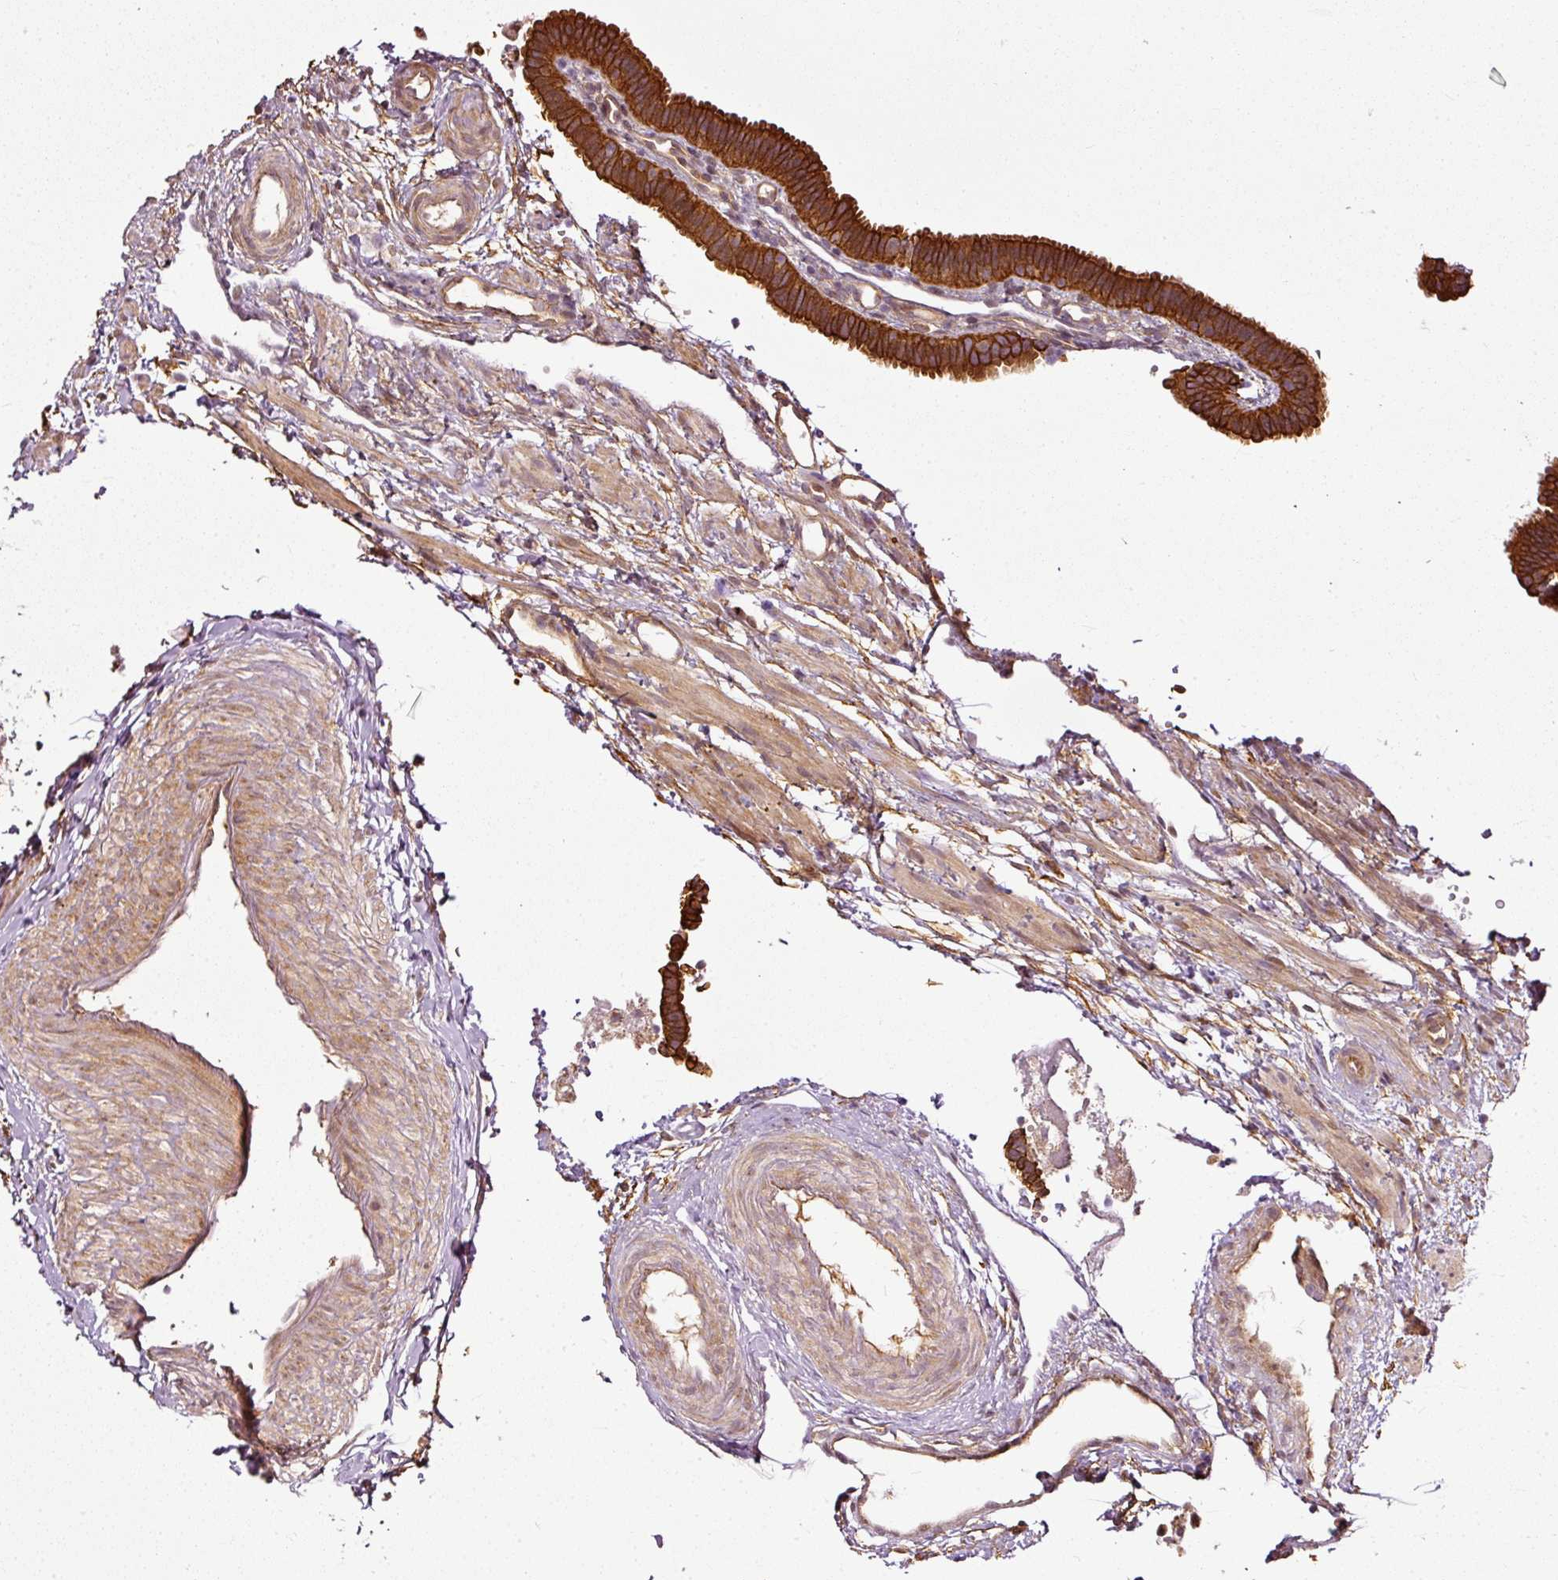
{"staining": {"intensity": "strong", "quantity": ">75%", "location": "cytoplasmic/membranous"}, "tissue": "fallopian tube", "cell_type": "Glandular cells", "image_type": "normal", "snomed": [{"axis": "morphology", "description": "Normal tissue, NOS"}, {"axis": "topography", "description": "Fallopian tube"}], "caption": "Glandular cells demonstrate high levels of strong cytoplasmic/membranous positivity in approximately >75% of cells in unremarkable fallopian tube.", "gene": "MIF4GD", "patient": {"sex": "female", "age": 37}}